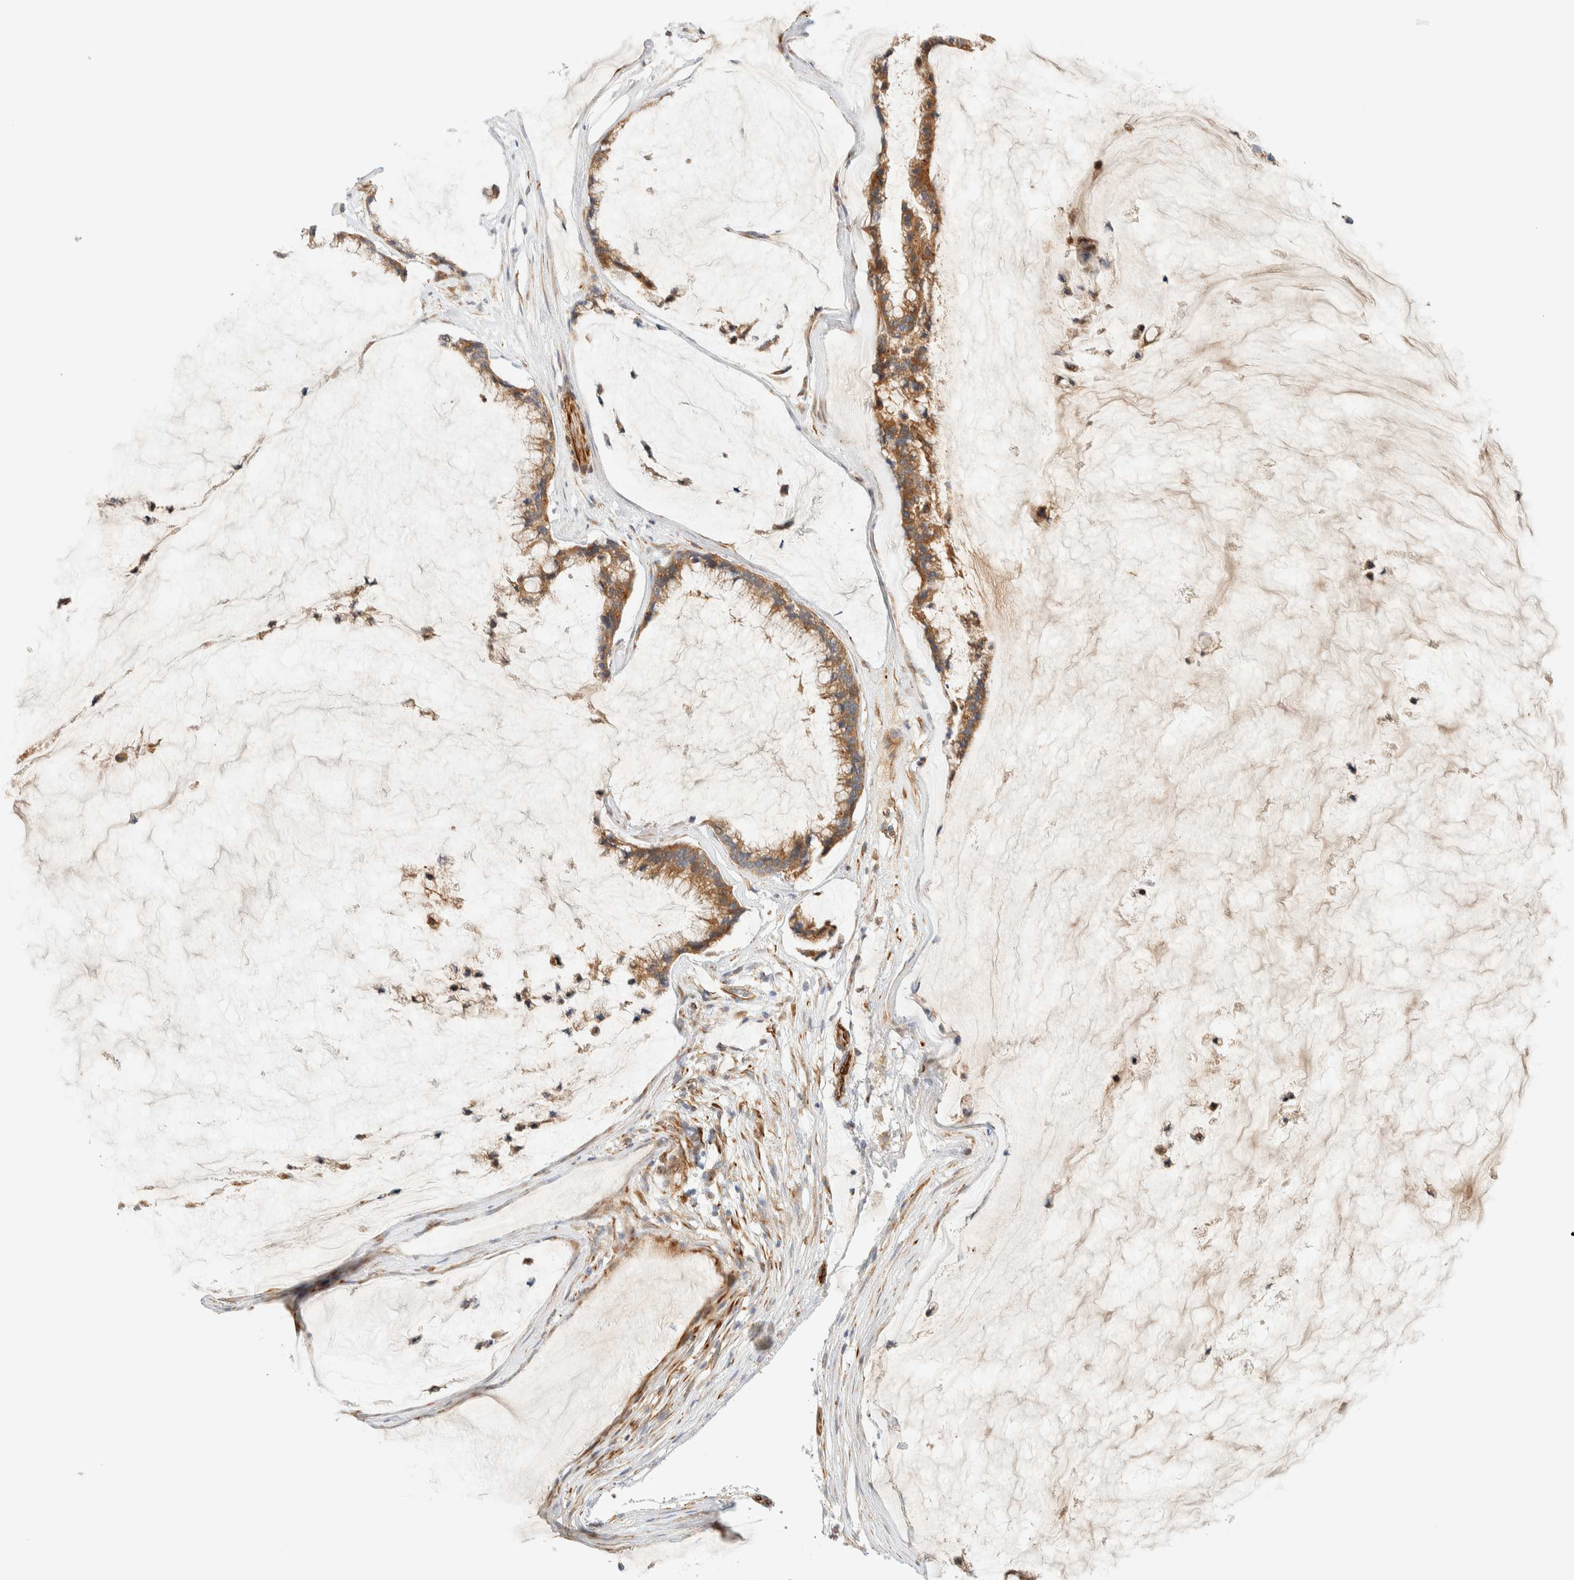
{"staining": {"intensity": "moderate", "quantity": ">75%", "location": "cytoplasmic/membranous"}, "tissue": "ovarian cancer", "cell_type": "Tumor cells", "image_type": "cancer", "snomed": [{"axis": "morphology", "description": "Cystadenocarcinoma, mucinous, NOS"}, {"axis": "topography", "description": "Ovary"}], "caption": "A brown stain highlights moderate cytoplasmic/membranous staining of a protein in ovarian cancer tumor cells. Immunohistochemistry stains the protein of interest in brown and the nuclei are stained blue.", "gene": "FAT1", "patient": {"sex": "female", "age": 39}}